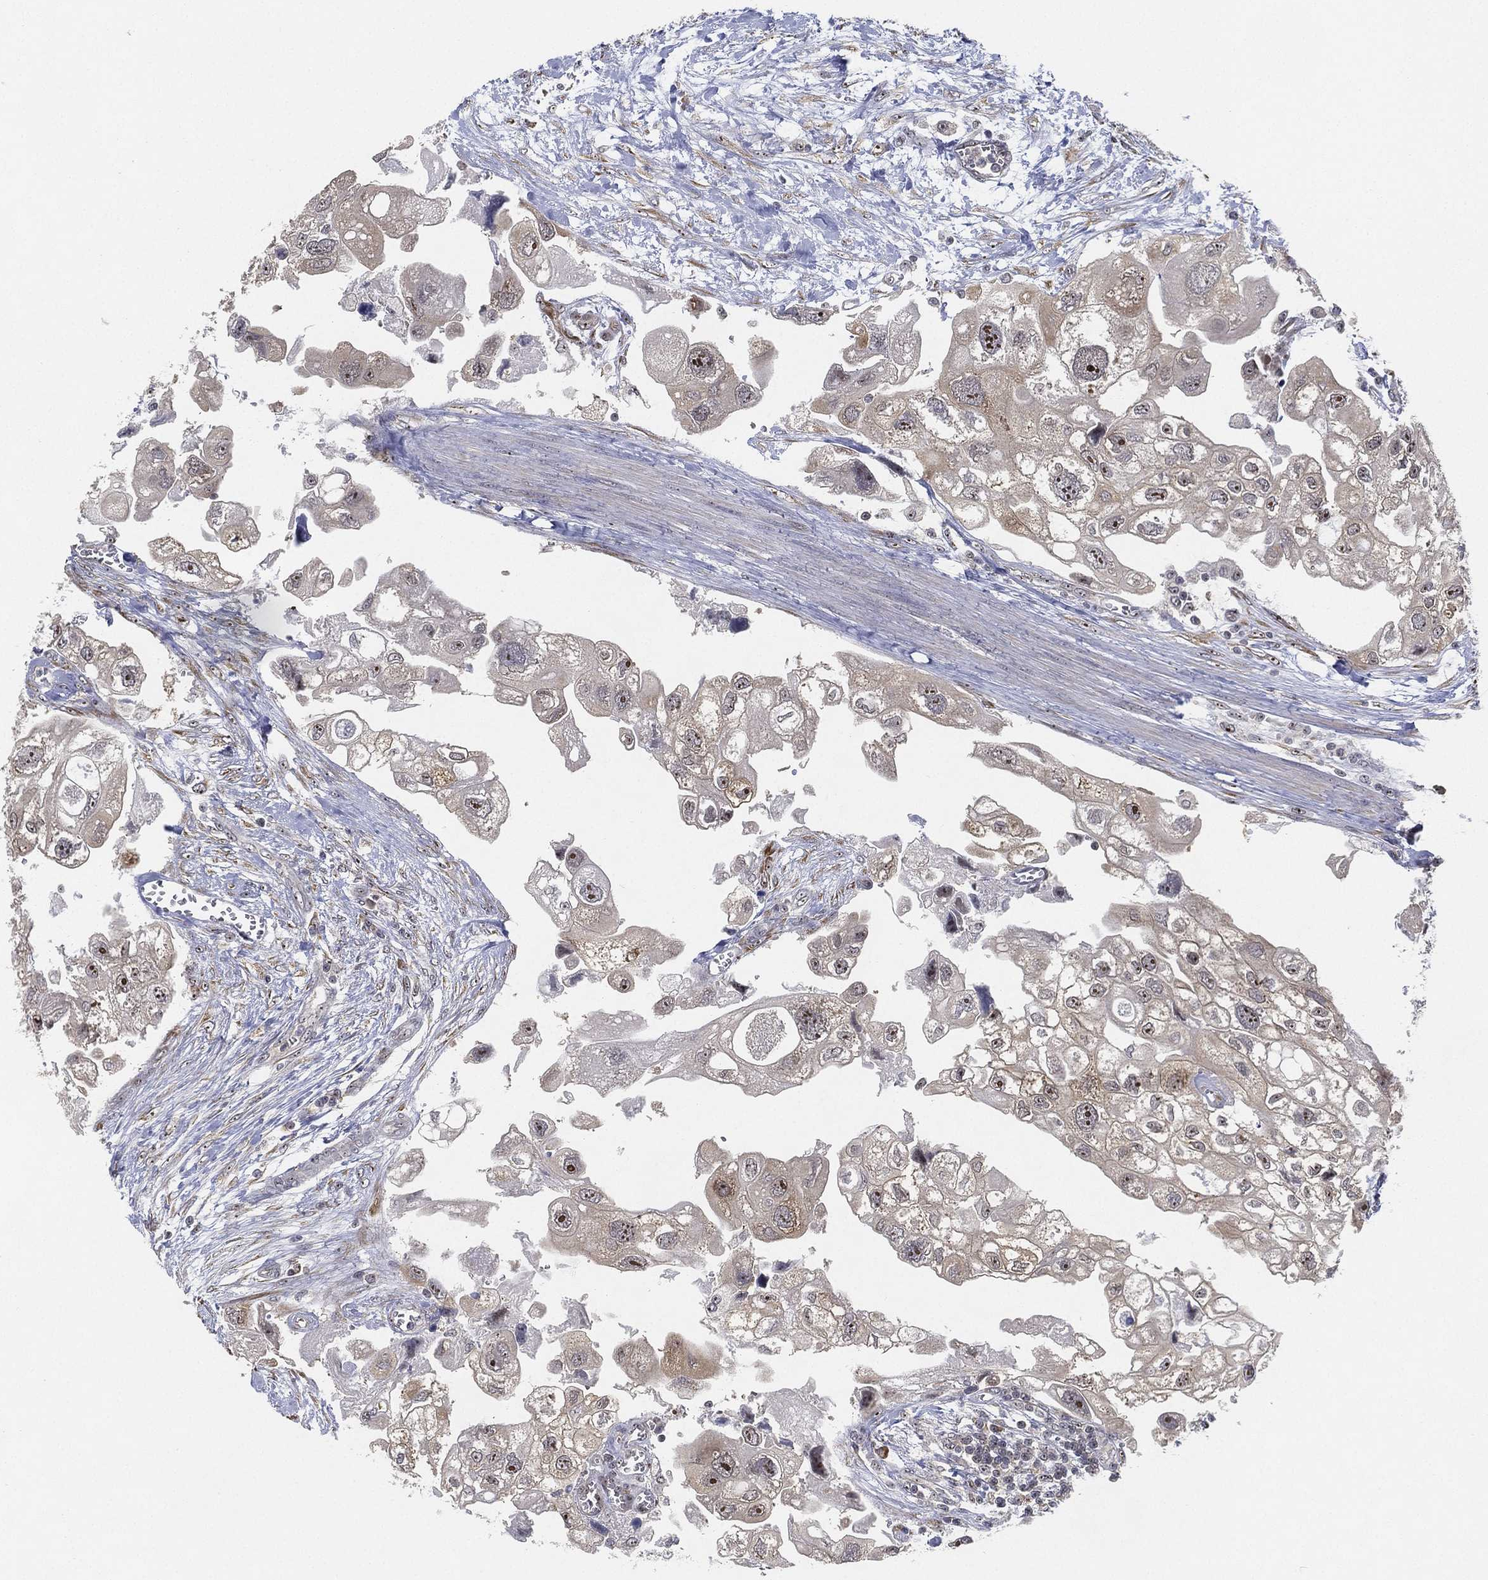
{"staining": {"intensity": "strong", "quantity": "25%-75%", "location": "nuclear"}, "tissue": "urothelial cancer", "cell_type": "Tumor cells", "image_type": "cancer", "snomed": [{"axis": "morphology", "description": "Urothelial carcinoma, High grade"}, {"axis": "topography", "description": "Urinary bladder"}], "caption": "This is an image of IHC staining of urothelial cancer, which shows strong staining in the nuclear of tumor cells.", "gene": "PPP1R16B", "patient": {"sex": "male", "age": 59}}